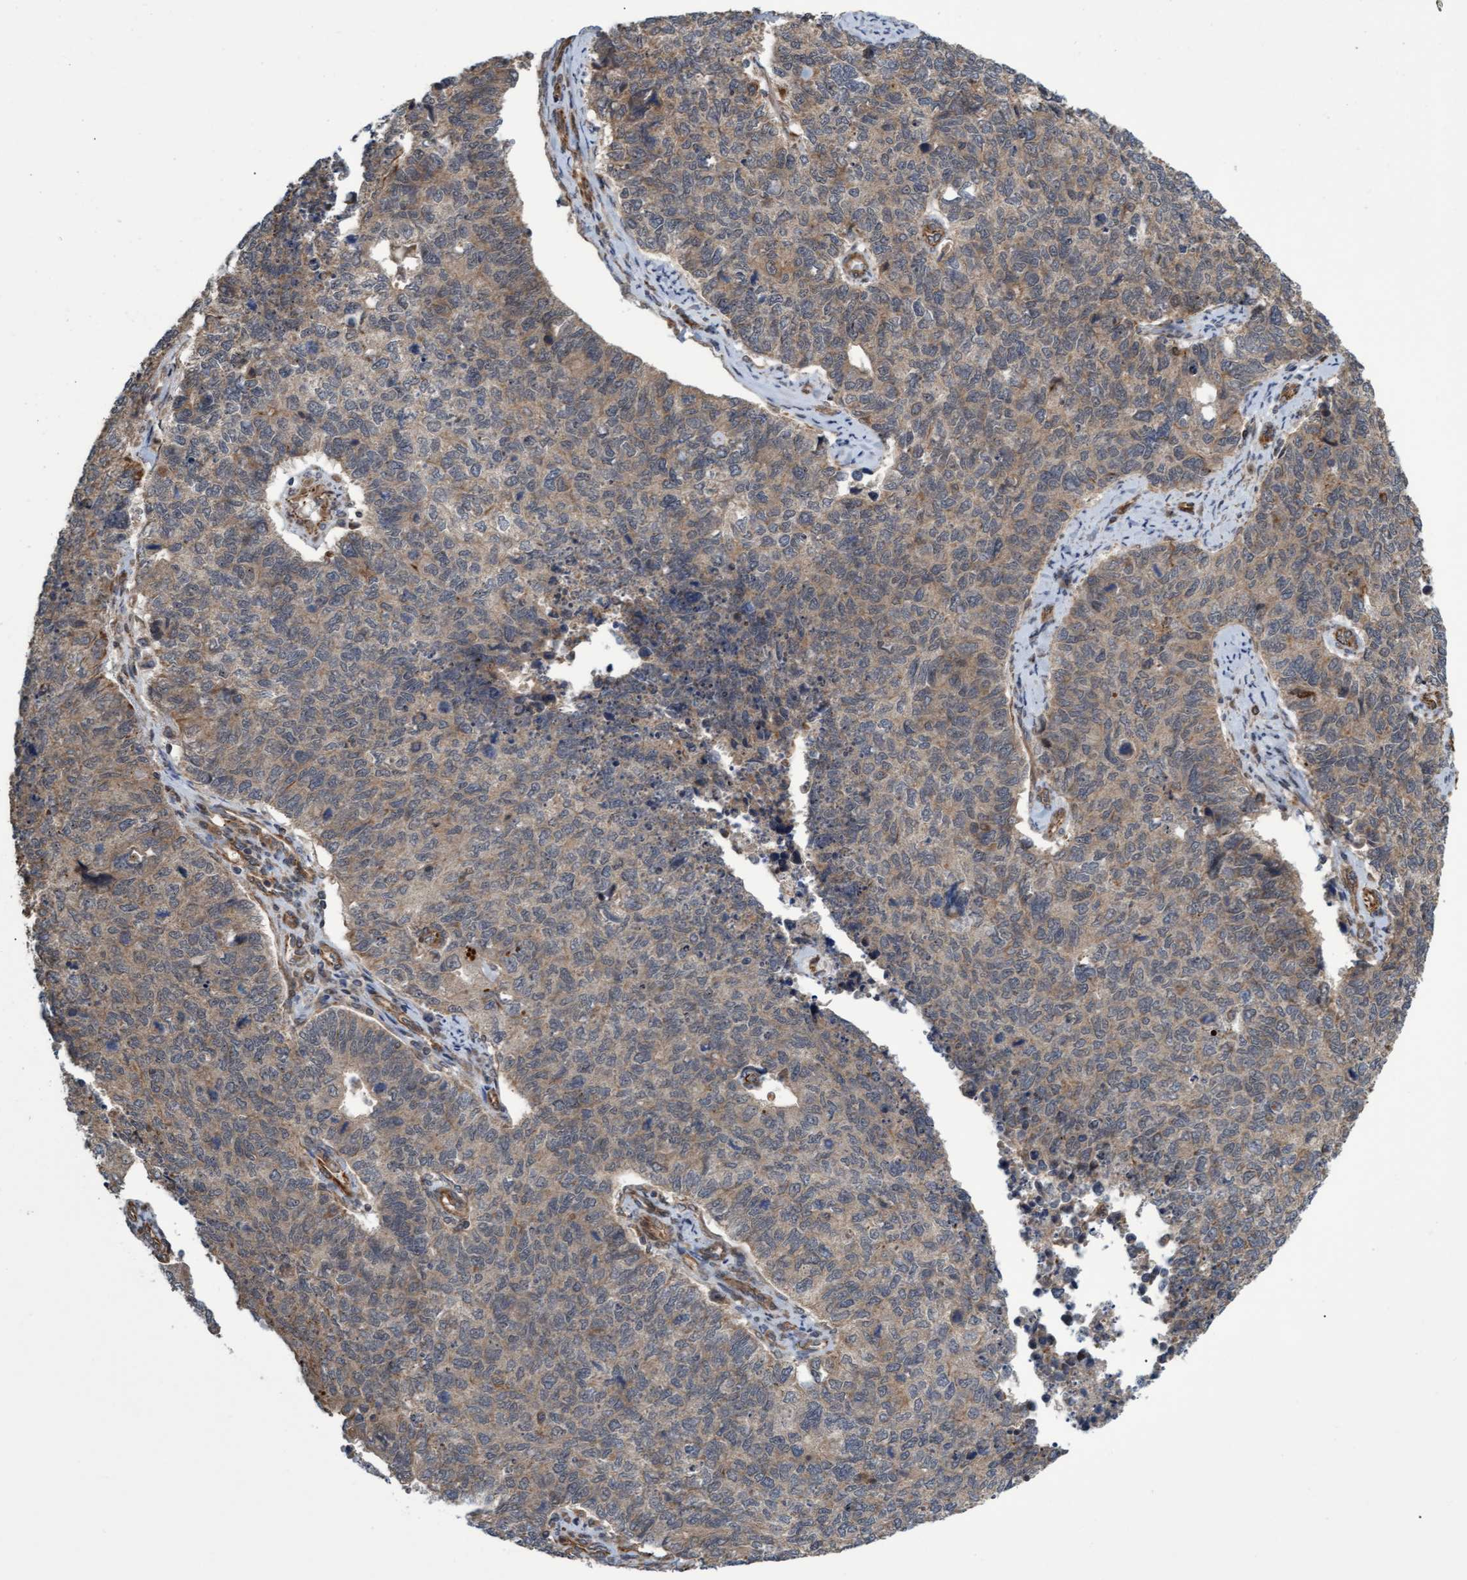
{"staining": {"intensity": "weak", "quantity": "25%-75%", "location": "cytoplasmic/membranous"}, "tissue": "cervical cancer", "cell_type": "Tumor cells", "image_type": "cancer", "snomed": [{"axis": "morphology", "description": "Squamous cell carcinoma, NOS"}, {"axis": "topography", "description": "Cervix"}], "caption": "DAB immunohistochemical staining of human squamous cell carcinoma (cervical) reveals weak cytoplasmic/membranous protein expression in about 25%-75% of tumor cells.", "gene": "TNFRSF10B", "patient": {"sex": "female", "age": 63}}